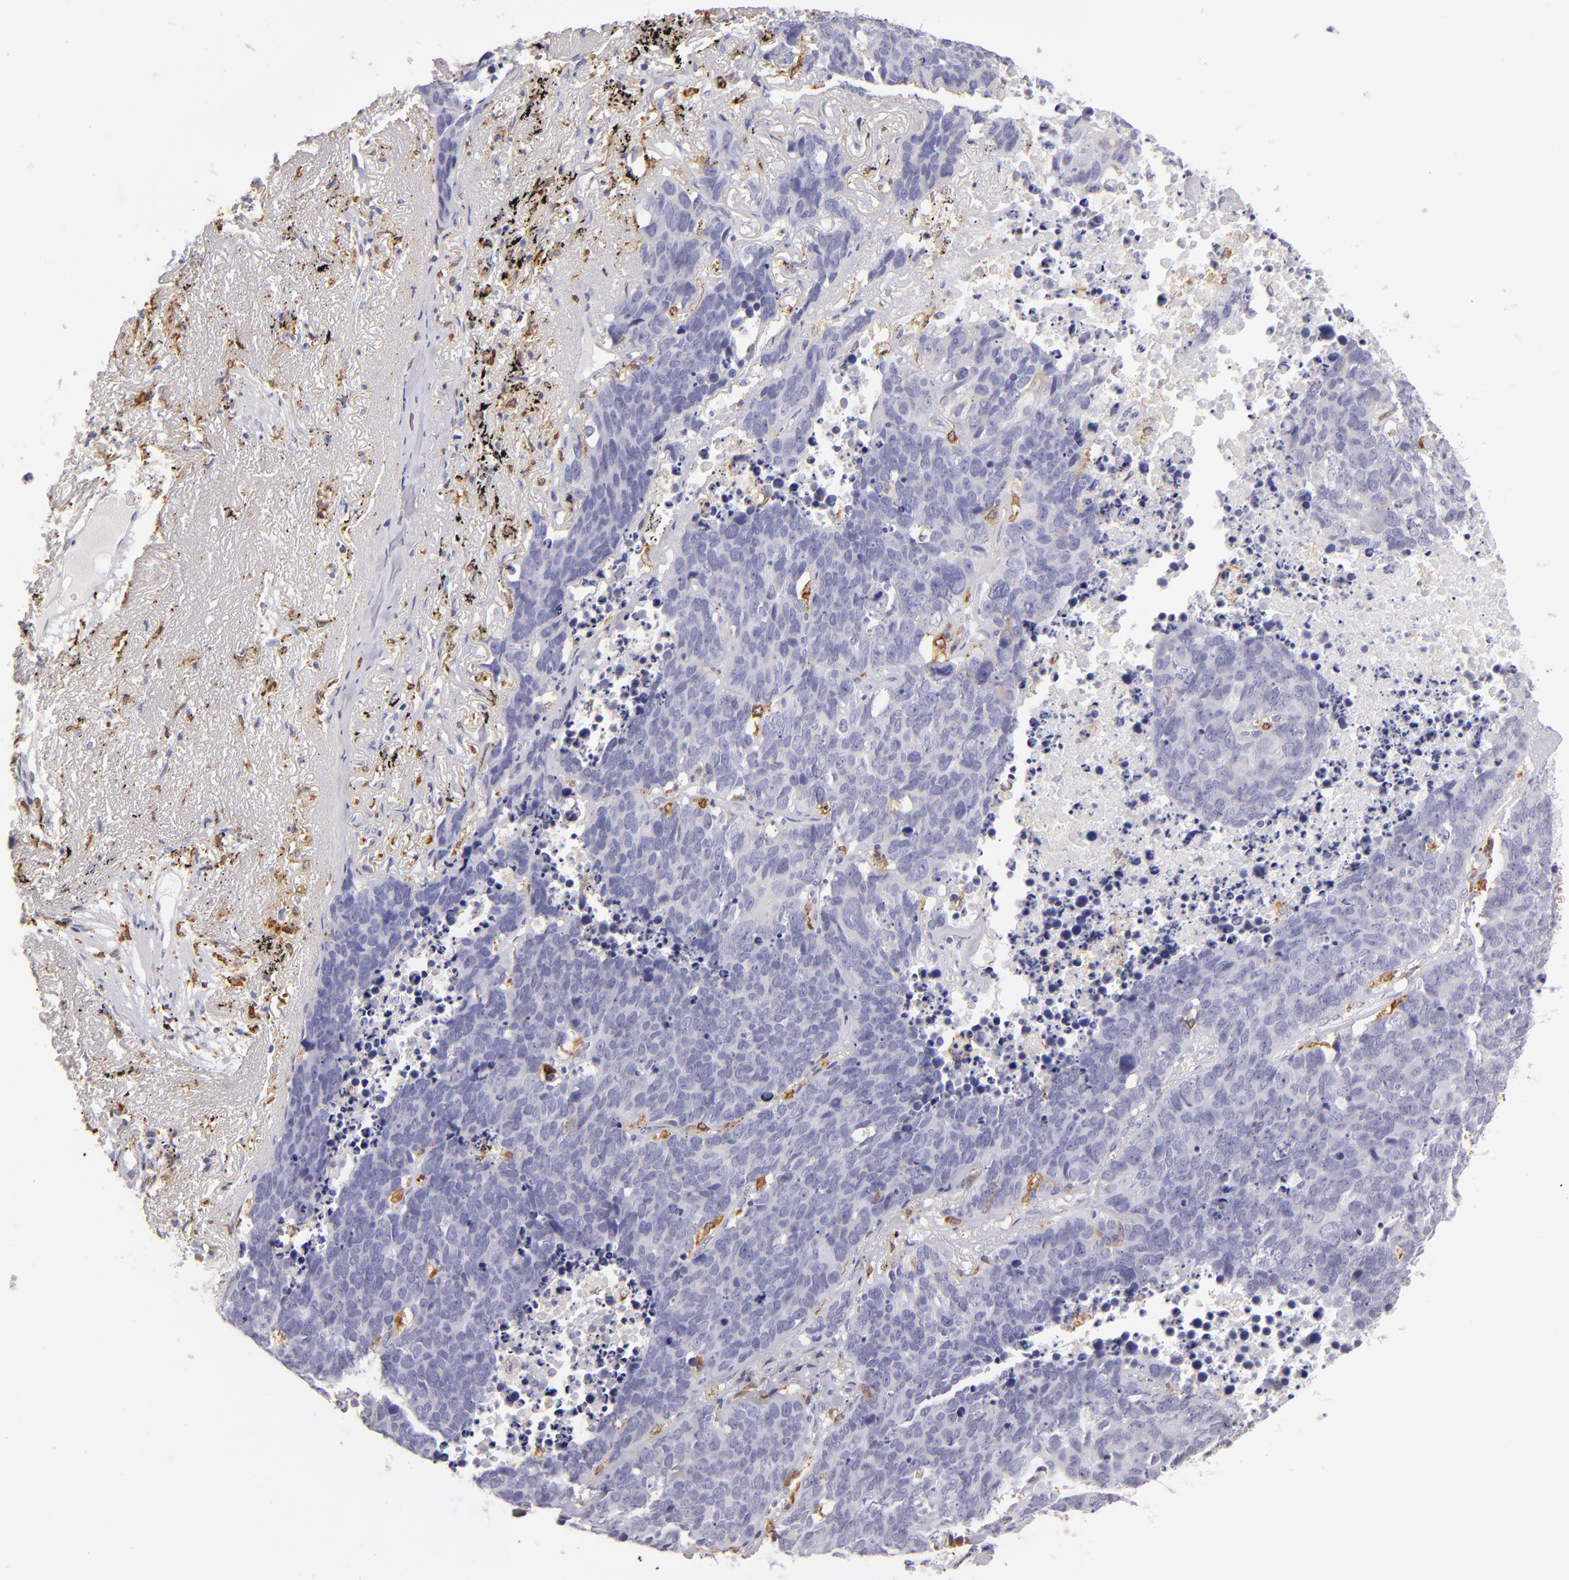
{"staining": {"intensity": "negative", "quantity": "none", "location": "none"}, "tissue": "lung cancer", "cell_type": "Tumor cells", "image_type": "cancer", "snomed": [{"axis": "morphology", "description": "Carcinoid, malignant, NOS"}, {"axis": "topography", "description": "Lung"}], "caption": "Immunohistochemistry histopathology image of human lung cancer (malignant carcinoid) stained for a protein (brown), which reveals no positivity in tumor cells.", "gene": "CD74", "patient": {"sex": "male", "age": 60}}